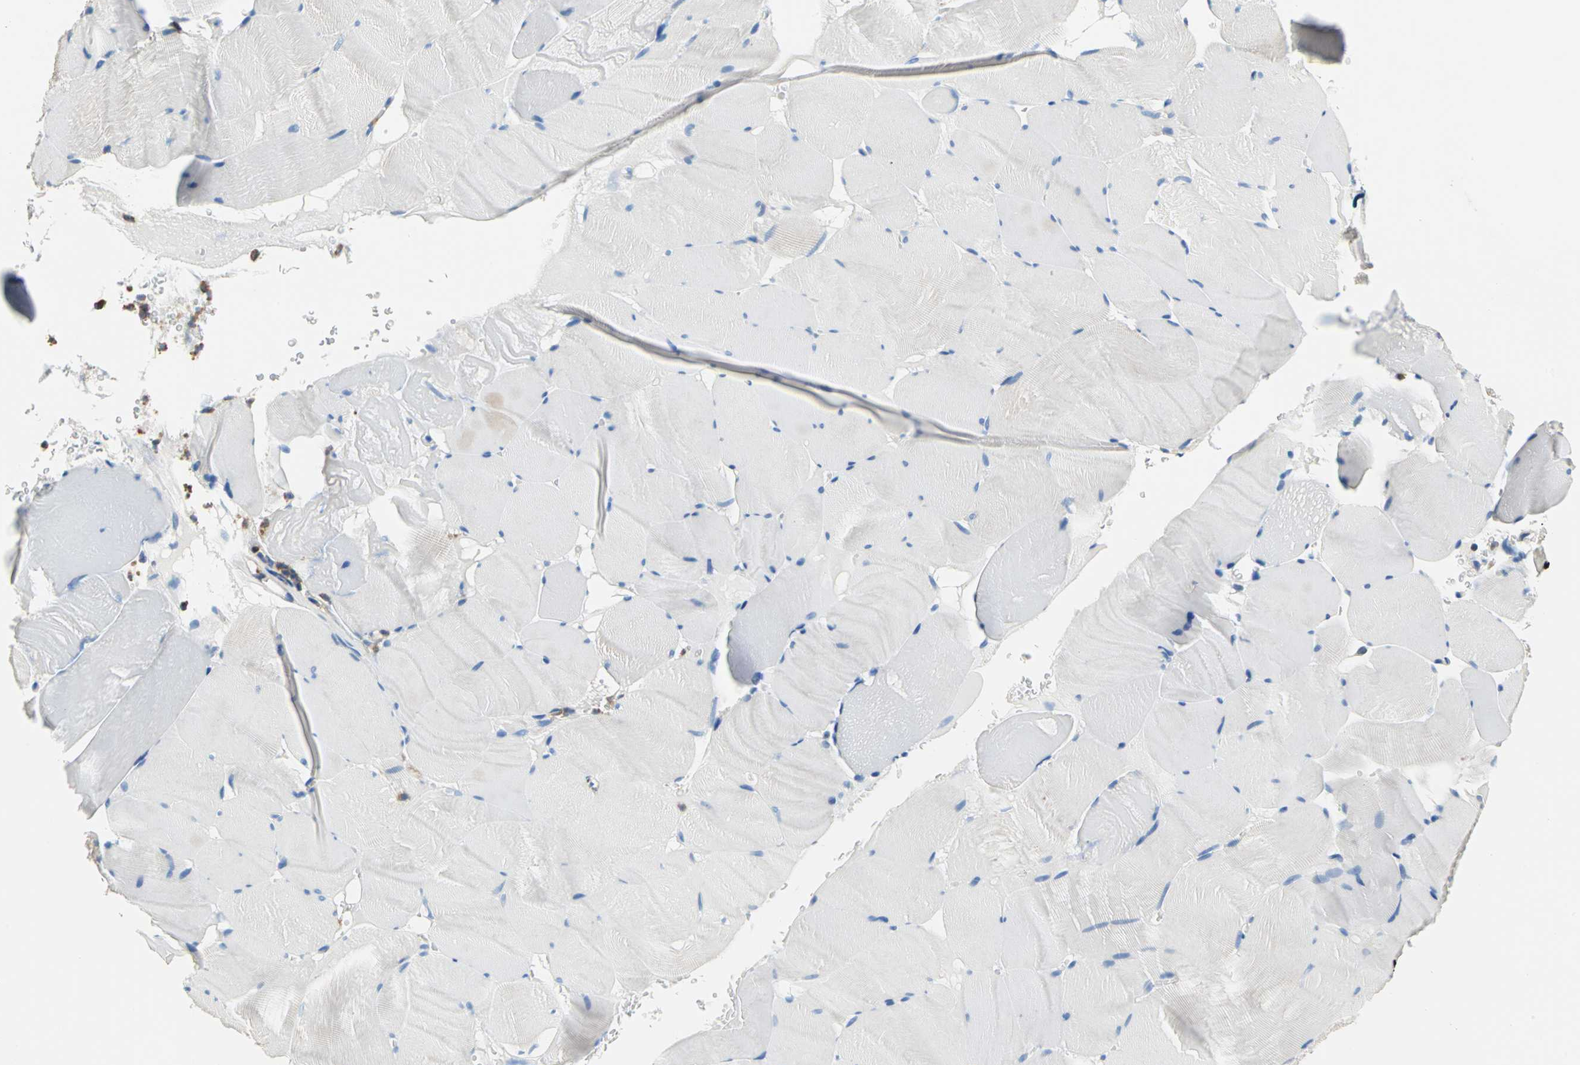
{"staining": {"intensity": "negative", "quantity": "none", "location": "none"}, "tissue": "skeletal muscle", "cell_type": "Myocytes", "image_type": "normal", "snomed": [{"axis": "morphology", "description": "Normal tissue, NOS"}, {"axis": "topography", "description": "Skeletal muscle"}], "caption": "Myocytes are negative for protein expression in benign human skeletal muscle. The staining is performed using DAB brown chromogen with nuclei counter-stained in using hematoxylin.", "gene": "SEPTIN11", "patient": {"sex": "male", "age": 62}}